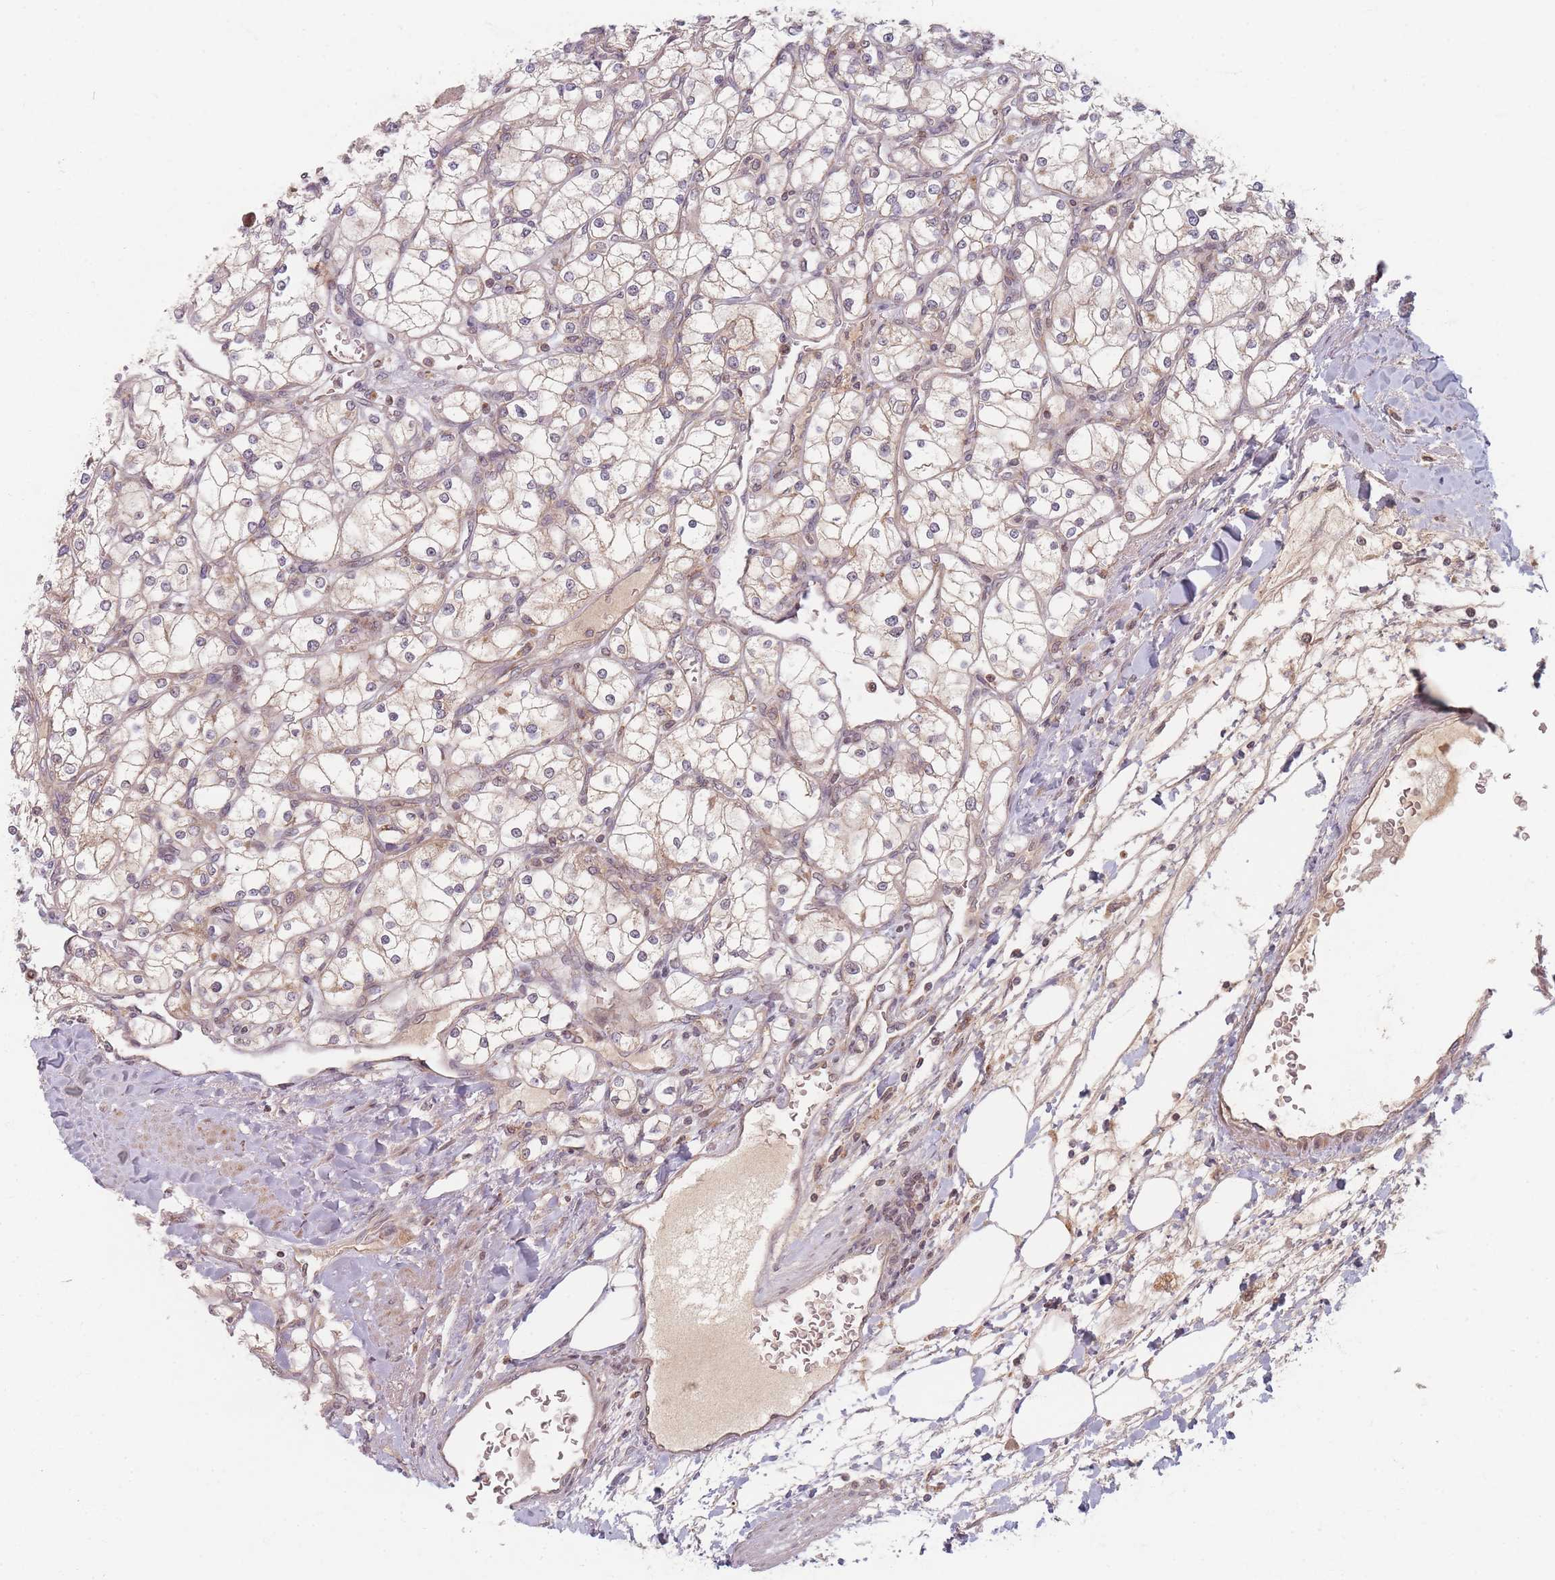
{"staining": {"intensity": "weak", "quantity": "25%-75%", "location": "cytoplasmic/membranous"}, "tissue": "renal cancer", "cell_type": "Tumor cells", "image_type": "cancer", "snomed": [{"axis": "morphology", "description": "Adenocarcinoma, NOS"}, {"axis": "topography", "description": "Kidney"}], "caption": "Adenocarcinoma (renal) stained with IHC shows weak cytoplasmic/membranous staining in about 25%-75% of tumor cells.", "gene": "RADX", "patient": {"sex": "male", "age": 80}}